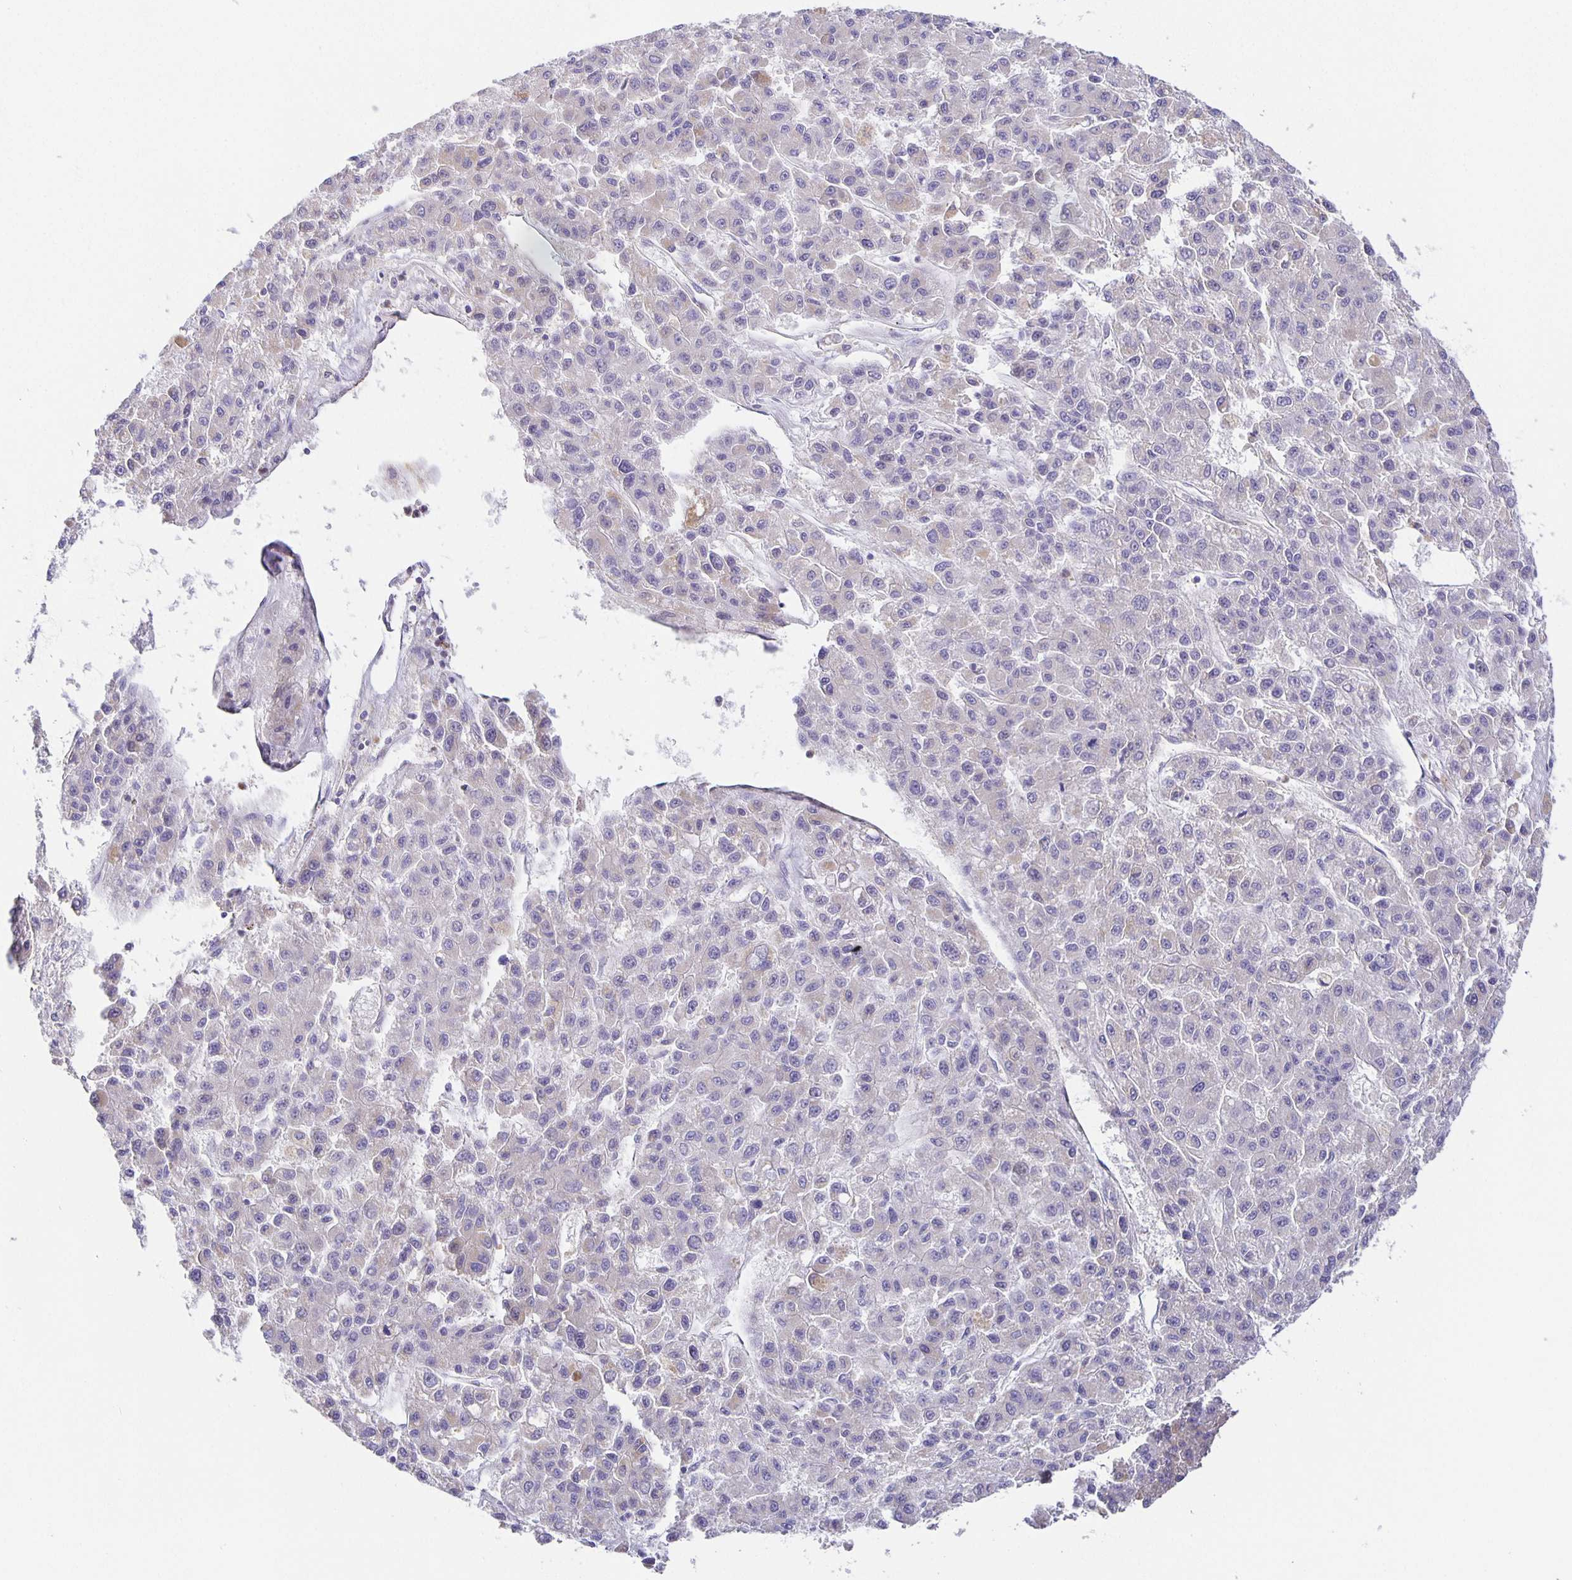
{"staining": {"intensity": "negative", "quantity": "none", "location": "none"}, "tissue": "liver cancer", "cell_type": "Tumor cells", "image_type": "cancer", "snomed": [{"axis": "morphology", "description": "Carcinoma, Hepatocellular, NOS"}, {"axis": "topography", "description": "Liver"}], "caption": "The photomicrograph exhibits no staining of tumor cells in liver cancer. Nuclei are stained in blue.", "gene": "FLRT3", "patient": {"sex": "male", "age": 70}}